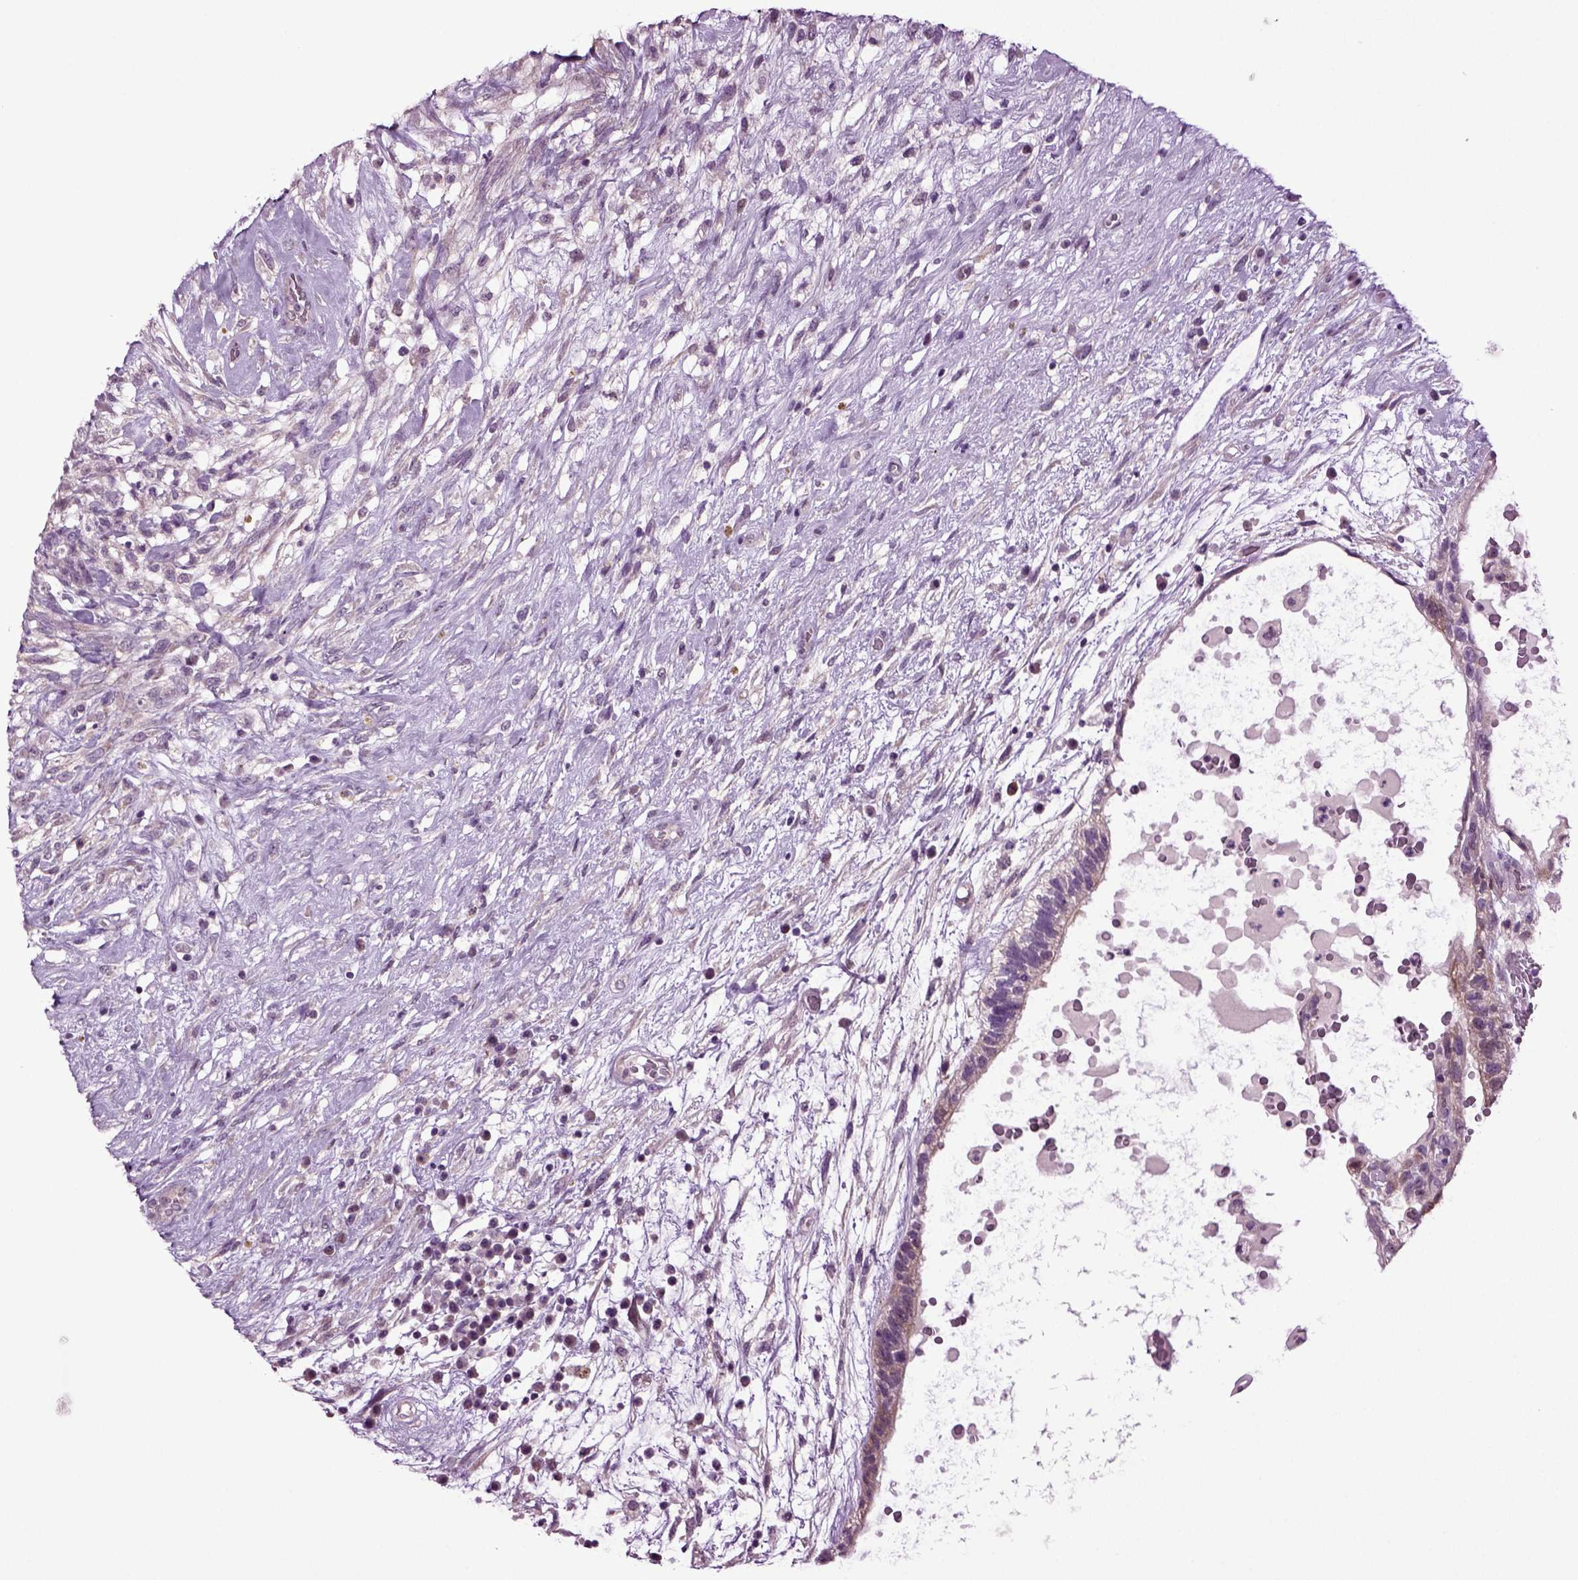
{"staining": {"intensity": "negative", "quantity": "none", "location": "none"}, "tissue": "testis cancer", "cell_type": "Tumor cells", "image_type": "cancer", "snomed": [{"axis": "morphology", "description": "Normal tissue, NOS"}, {"axis": "morphology", "description": "Carcinoma, Embryonal, NOS"}, {"axis": "topography", "description": "Testis"}], "caption": "Human testis cancer (embryonal carcinoma) stained for a protein using immunohistochemistry demonstrates no positivity in tumor cells.", "gene": "PLCH2", "patient": {"sex": "male", "age": 32}}